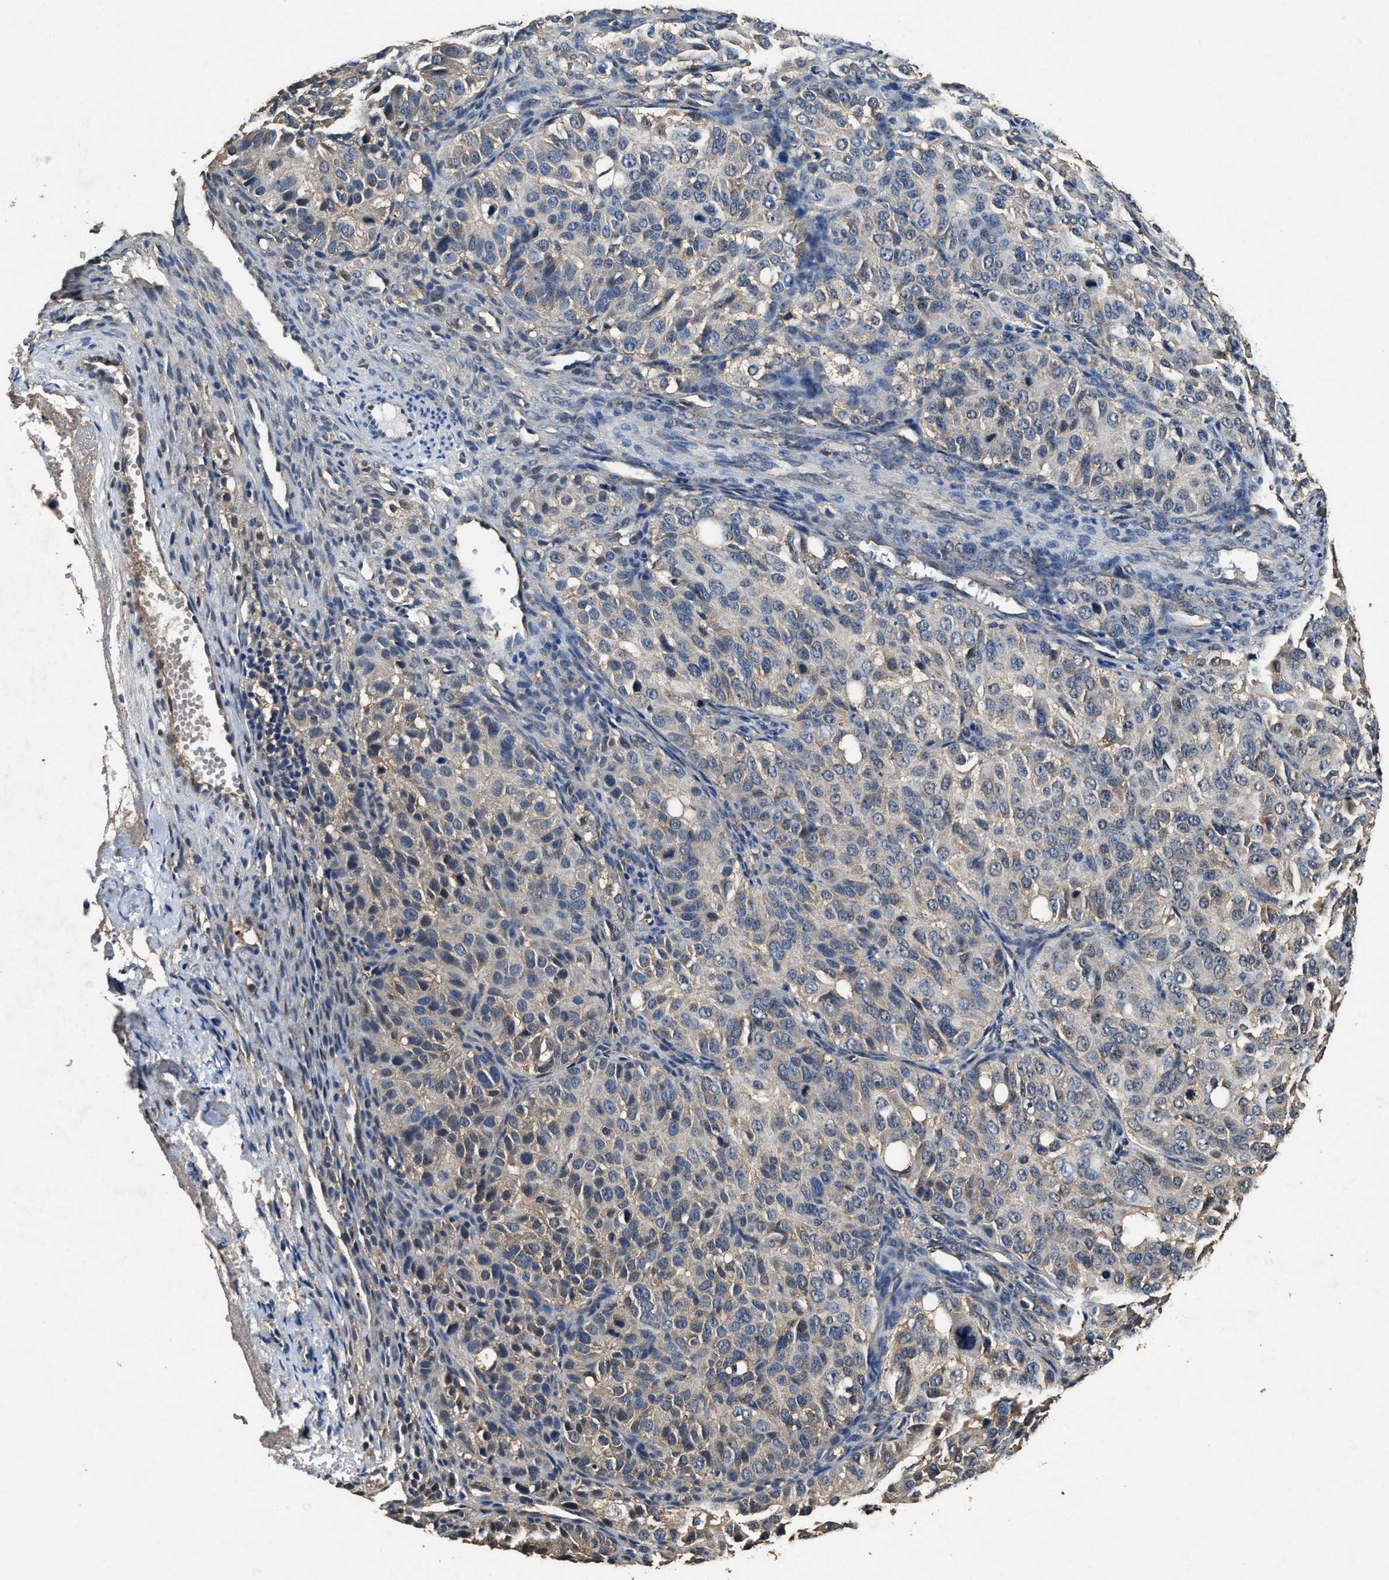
{"staining": {"intensity": "negative", "quantity": "none", "location": "none"}, "tissue": "ovarian cancer", "cell_type": "Tumor cells", "image_type": "cancer", "snomed": [{"axis": "morphology", "description": "Carcinoma, endometroid"}, {"axis": "topography", "description": "Ovary"}], "caption": "An image of human endometroid carcinoma (ovarian) is negative for staining in tumor cells. The staining was performed using DAB to visualize the protein expression in brown, while the nuclei were stained in blue with hematoxylin (Magnification: 20x).", "gene": "YWHAE", "patient": {"sex": "female", "age": 51}}